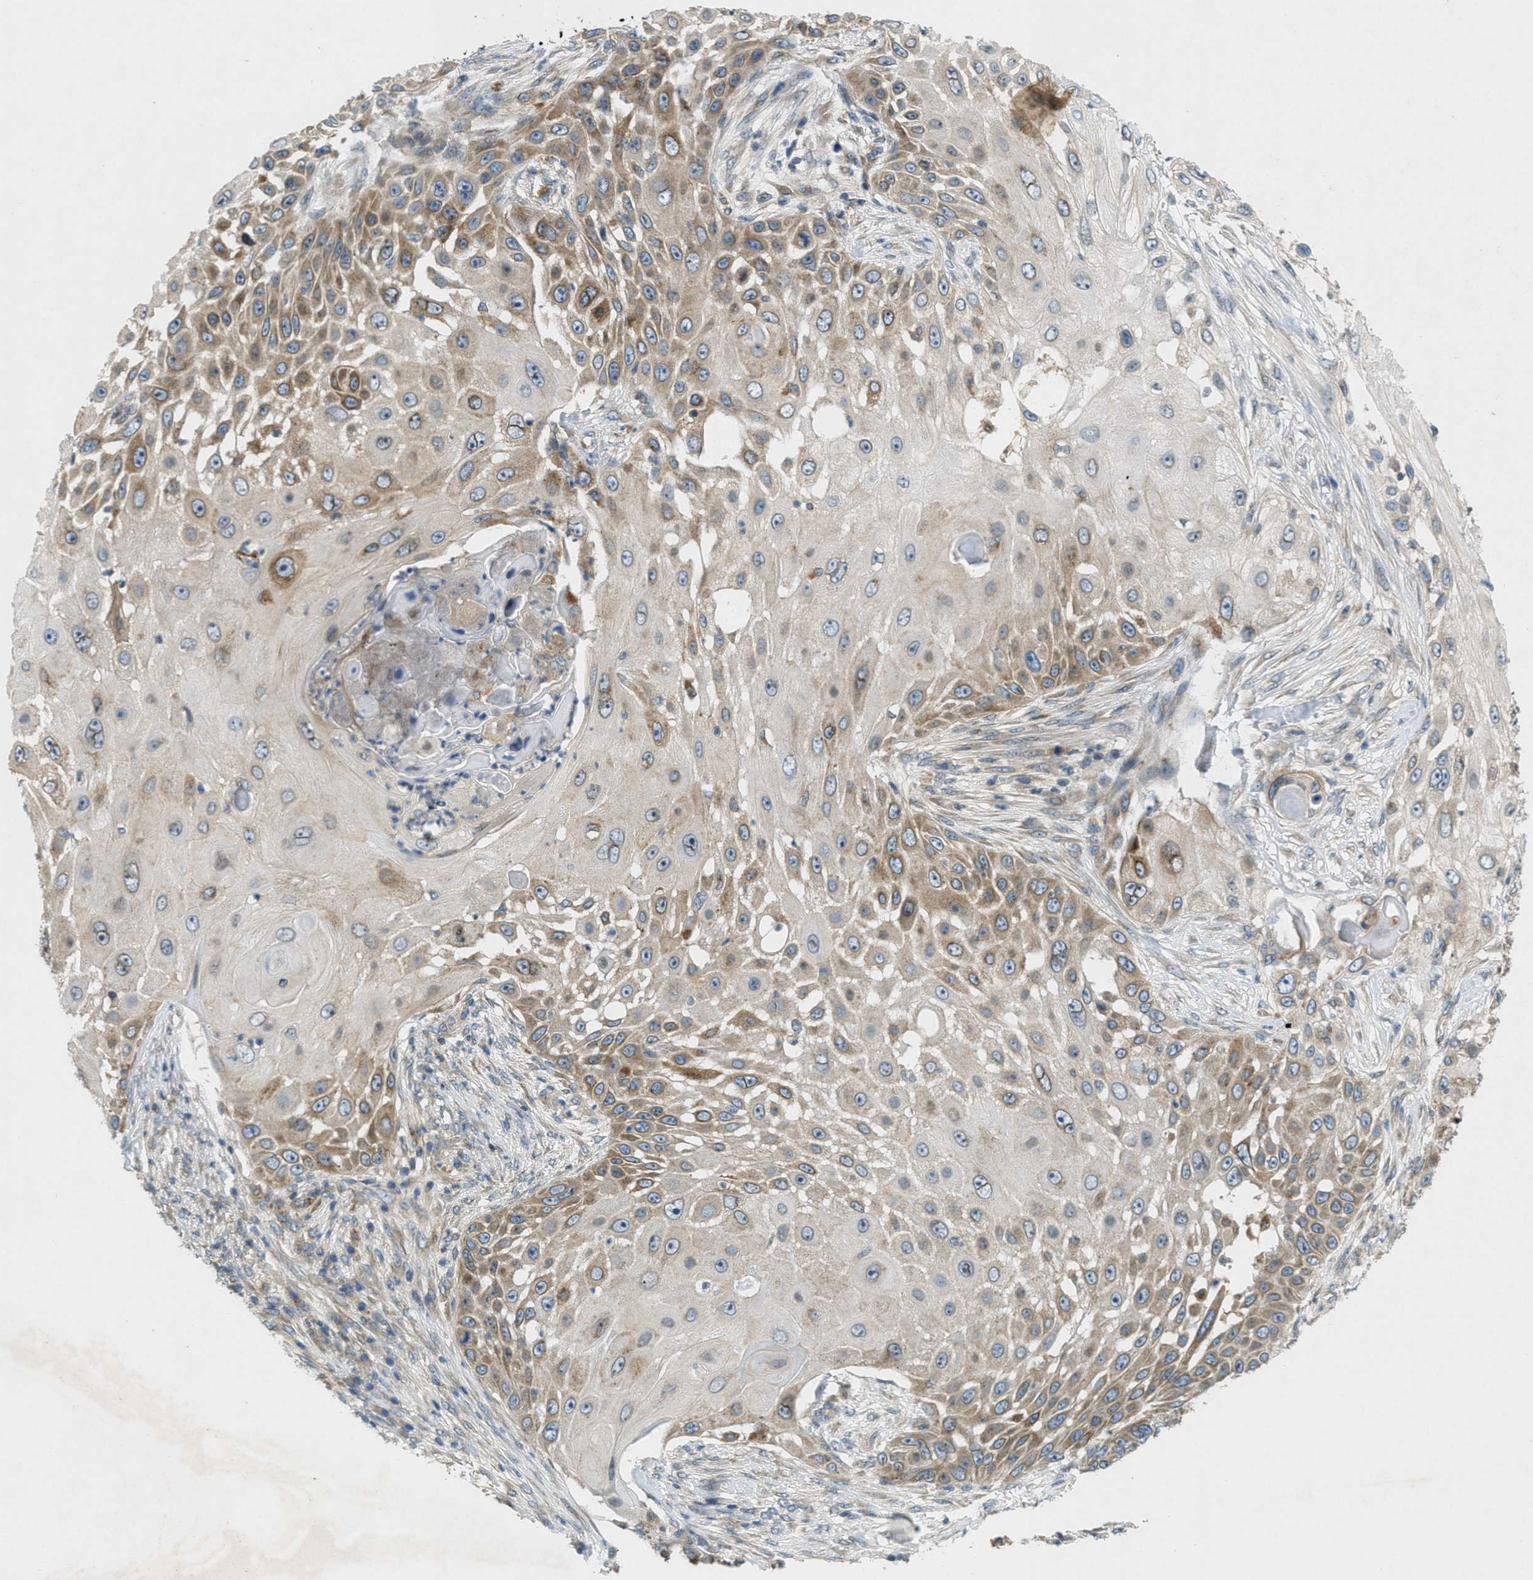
{"staining": {"intensity": "moderate", "quantity": "25%-75%", "location": "cytoplasmic/membranous,nuclear"}, "tissue": "skin cancer", "cell_type": "Tumor cells", "image_type": "cancer", "snomed": [{"axis": "morphology", "description": "Squamous cell carcinoma, NOS"}, {"axis": "topography", "description": "Skin"}], "caption": "Brown immunohistochemical staining in human skin cancer (squamous cell carcinoma) displays moderate cytoplasmic/membranous and nuclear expression in approximately 25%-75% of tumor cells.", "gene": "SIGMAR1", "patient": {"sex": "female", "age": 44}}